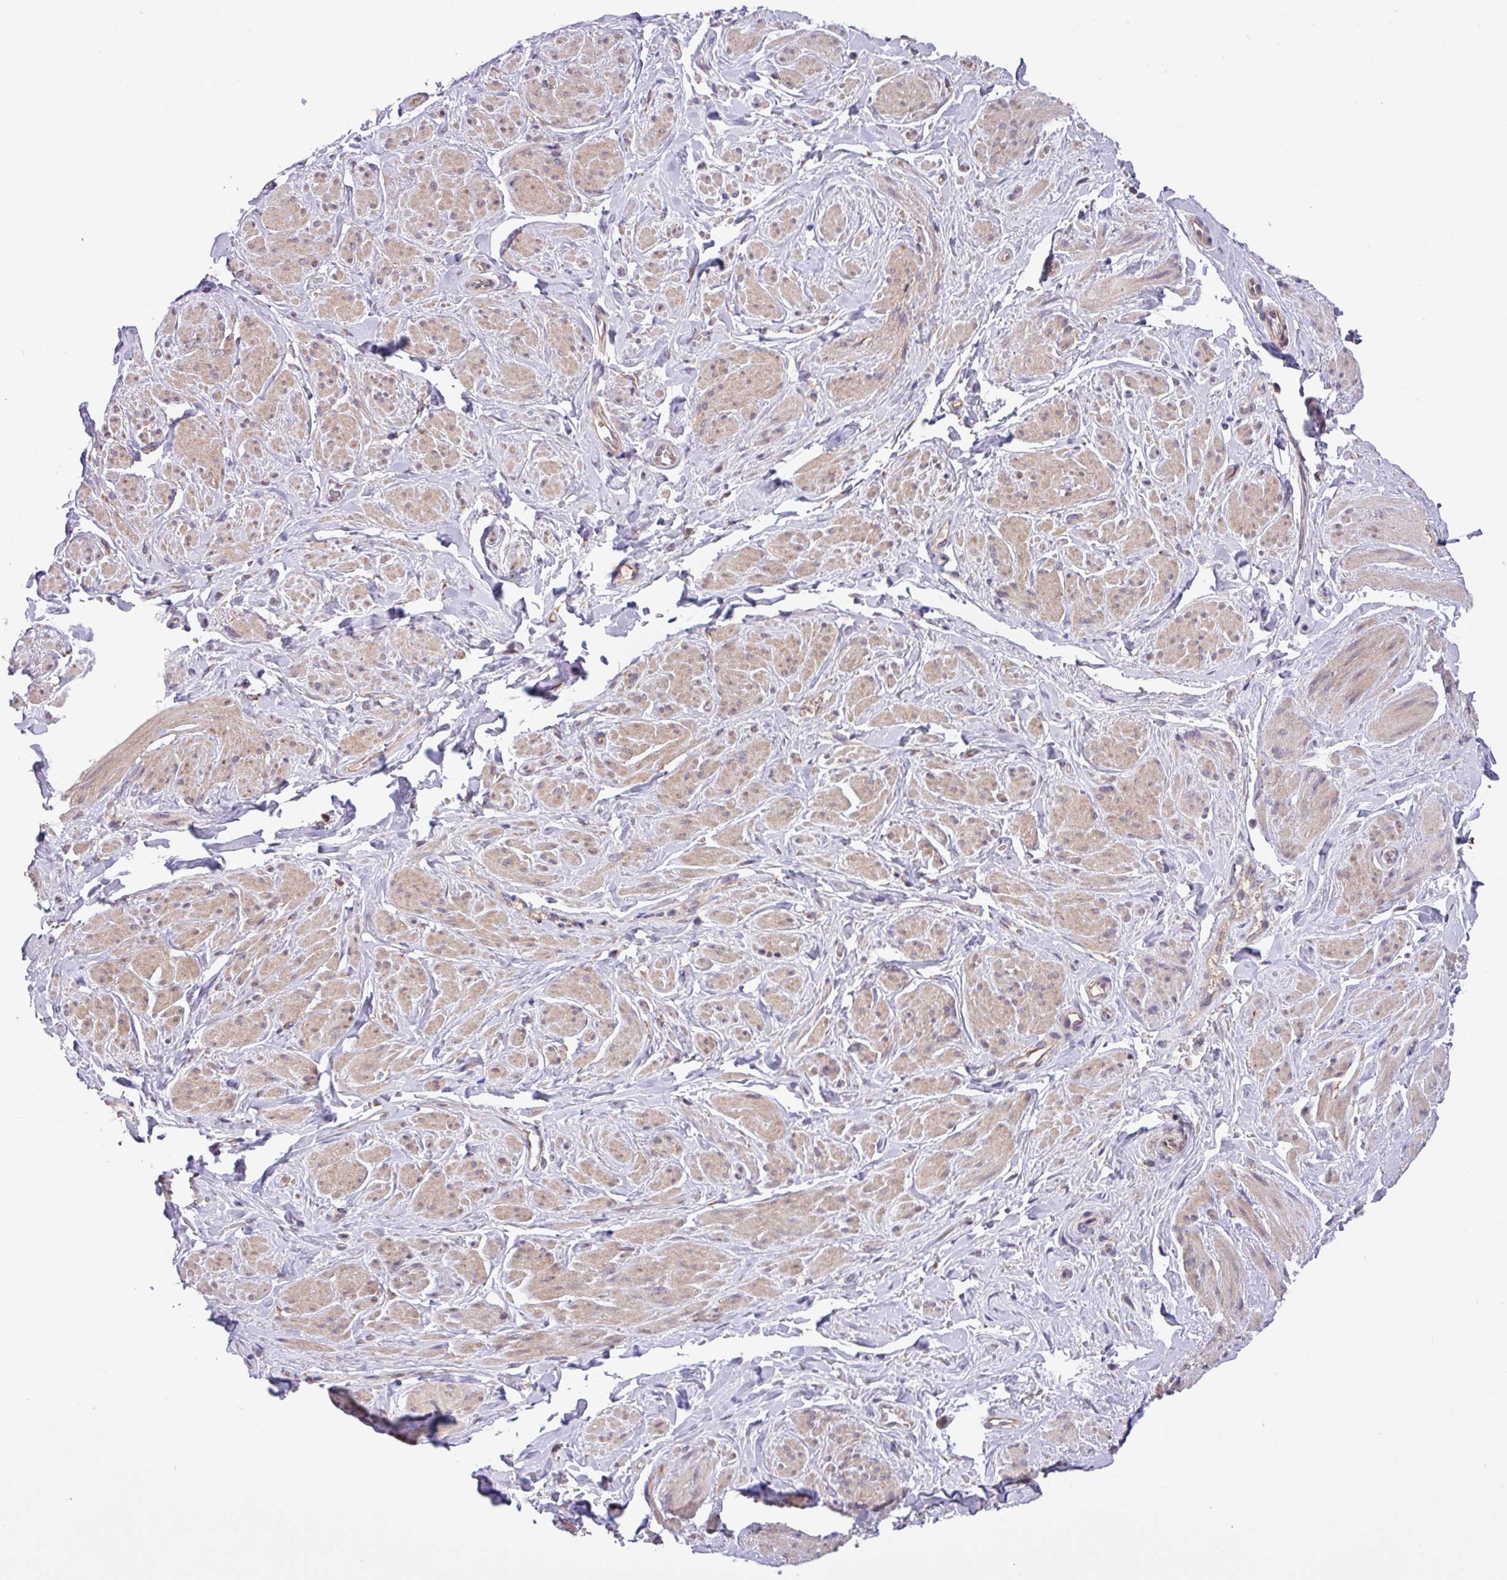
{"staining": {"intensity": "weak", "quantity": "25%-75%", "location": "cytoplasmic/membranous"}, "tissue": "smooth muscle", "cell_type": "Smooth muscle cells", "image_type": "normal", "snomed": [{"axis": "morphology", "description": "Normal tissue, NOS"}, {"axis": "topography", "description": "Smooth muscle"}, {"axis": "topography", "description": "Peripheral nerve tissue"}], "caption": "Immunohistochemistry (IHC) (DAB (3,3'-diaminobenzidine)) staining of benign smooth muscle exhibits weak cytoplasmic/membranous protein staining in approximately 25%-75% of smooth muscle cells. The staining is performed using DAB (3,3'-diaminobenzidine) brown chromogen to label protein expression. The nuclei are counter-stained blue using hematoxylin.", "gene": "MEGF6", "patient": {"sex": "male", "age": 69}}